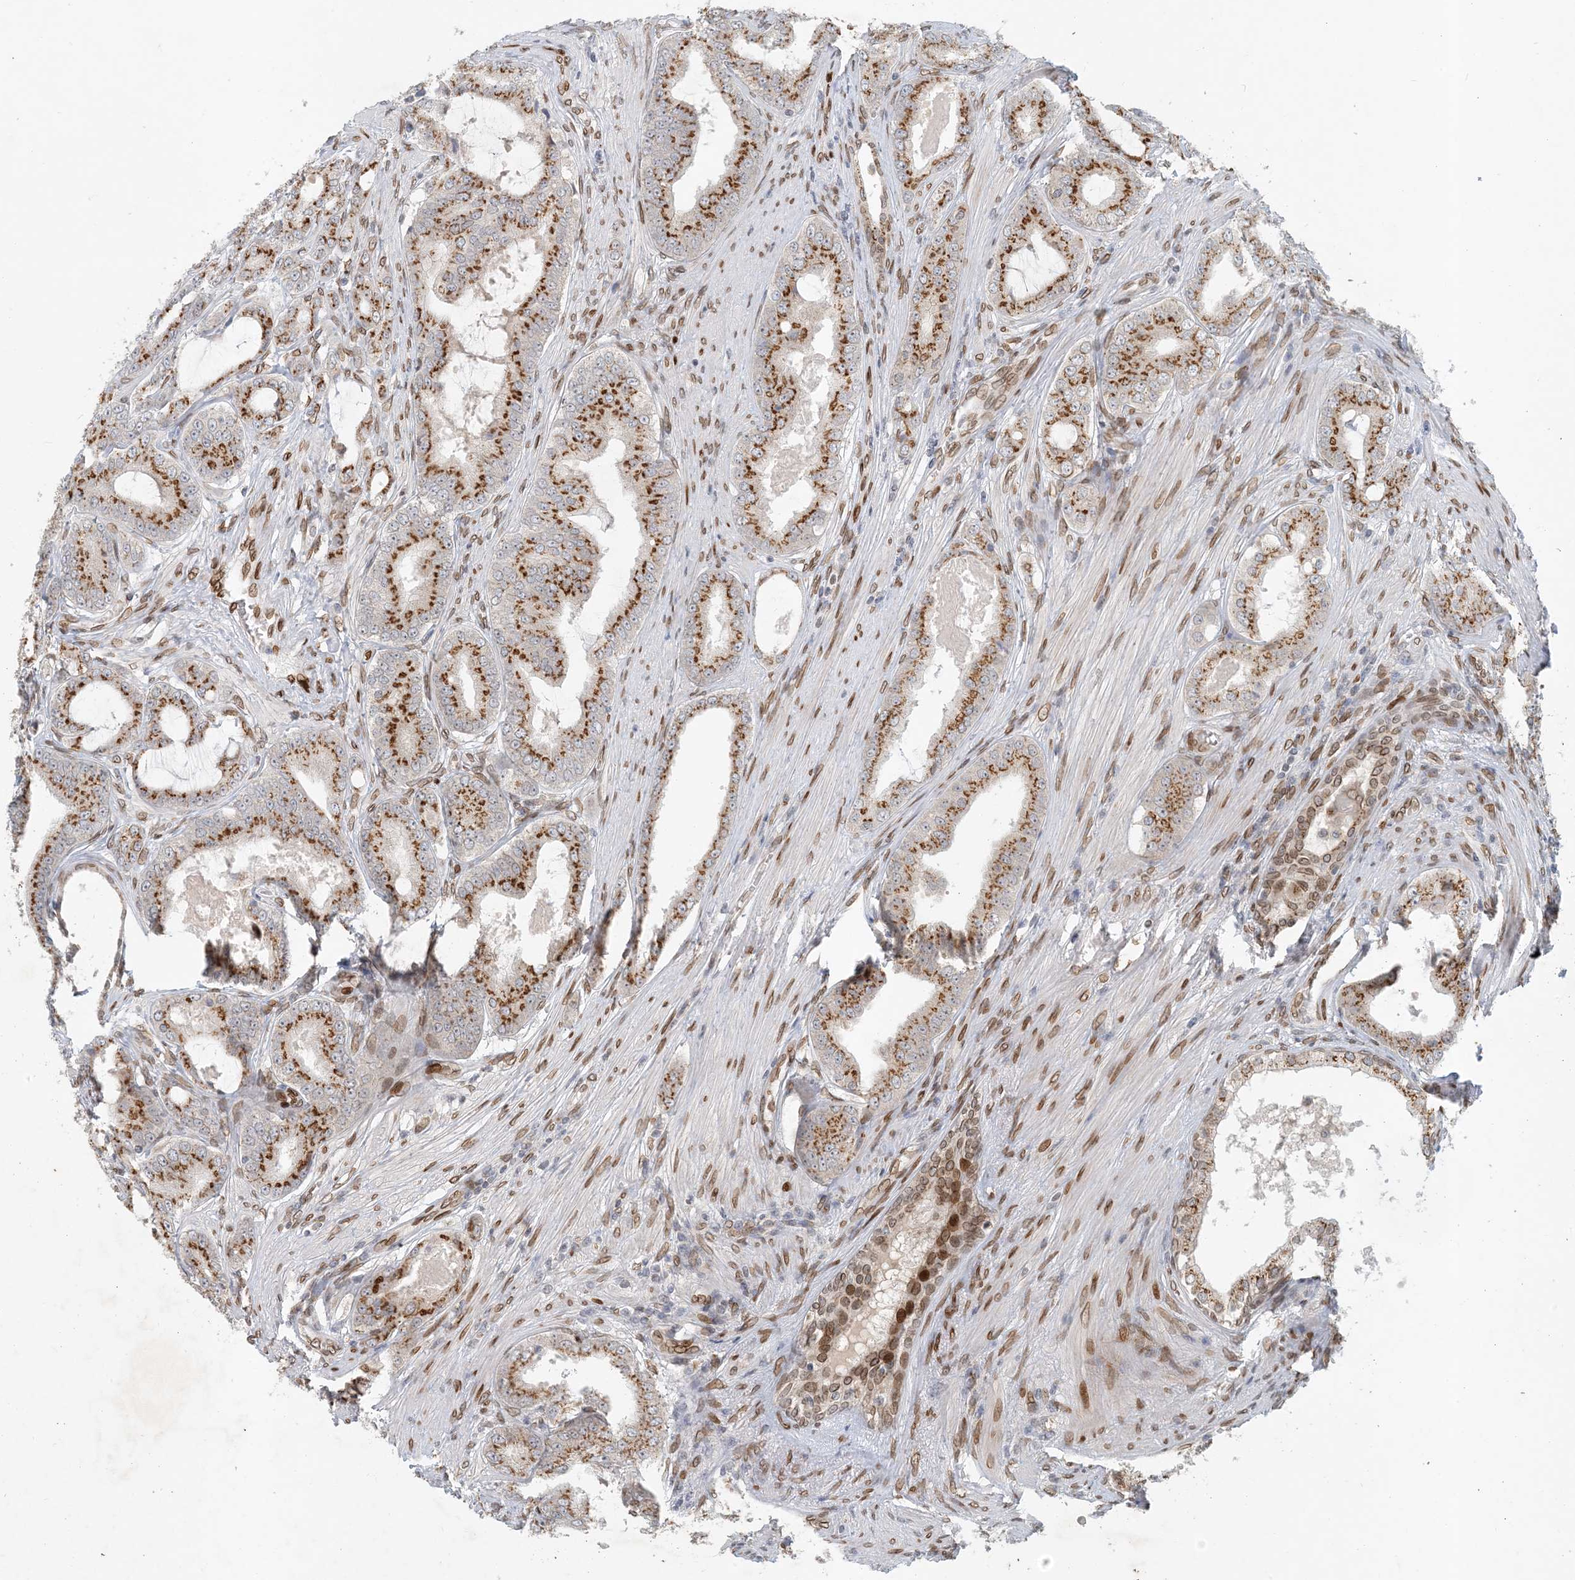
{"staining": {"intensity": "strong", "quantity": ">75%", "location": "cytoplasmic/membranous"}, "tissue": "prostate cancer", "cell_type": "Tumor cells", "image_type": "cancer", "snomed": [{"axis": "morphology", "description": "Adenocarcinoma, High grade"}, {"axis": "topography", "description": "Prostate"}], "caption": "Prostate cancer tissue exhibits strong cytoplasmic/membranous positivity in approximately >75% of tumor cells, visualized by immunohistochemistry.", "gene": "SLC35A2", "patient": {"sex": "male", "age": 60}}